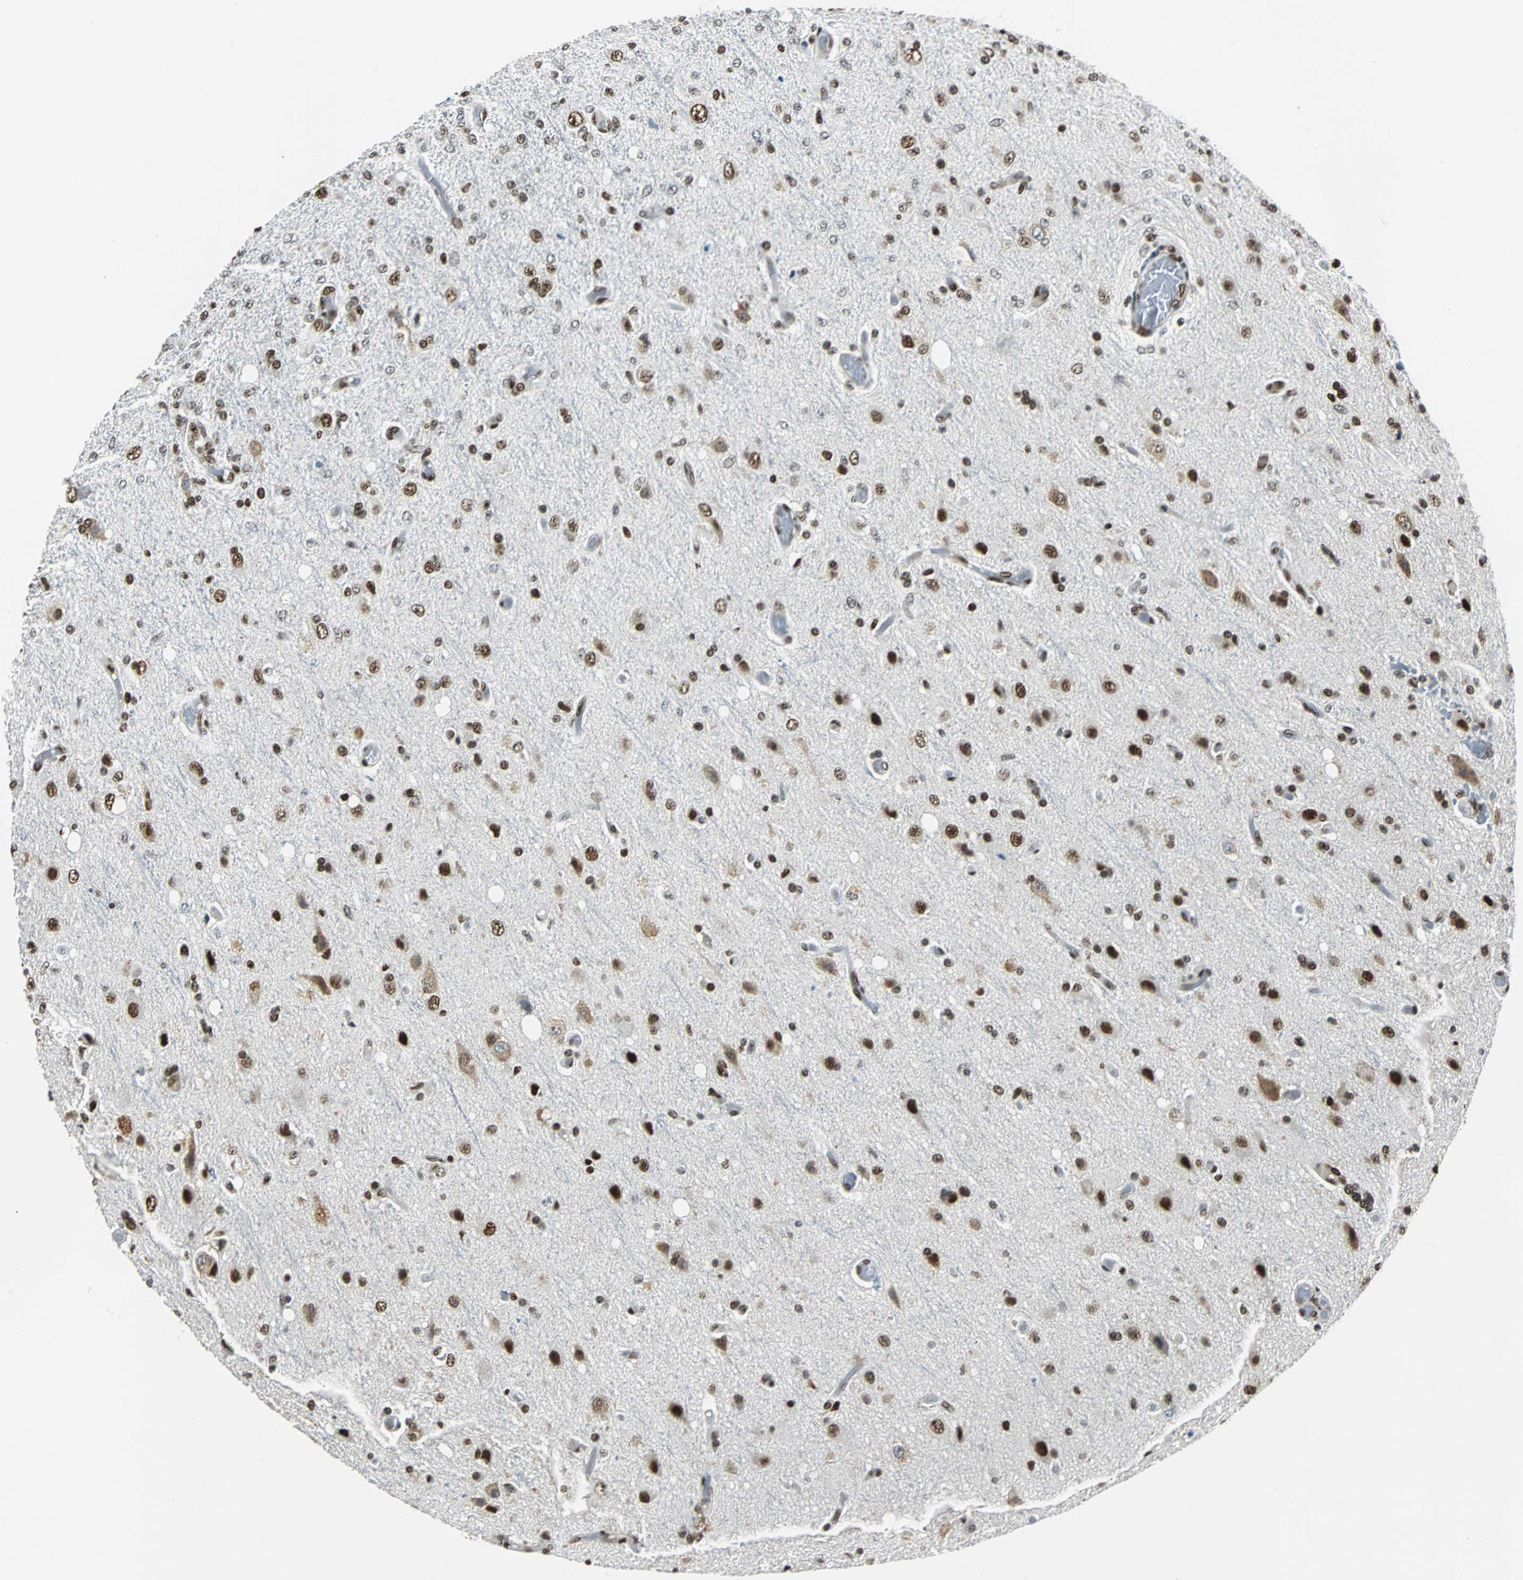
{"staining": {"intensity": "moderate", "quantity": ">75%", "location": "nuclear"}, "tissue": "glioma", "cell_type": "Tumor cells", "image_type": "cancer", "snomed": [{"axis": "morphology", "description": "Normal tissue, NOS"}, {"axis": "morphology", "description": "Glioma, malignant, High grade"}, {"axis": "topography", "description": "Cerebral cortex"}], "caption": "Immunohistochemistry (IHC) image of neoplastic tissue: malignant glioma (high-grade) stained using immunohistochemistry shows medium levels of moderate protein expression localized specifically in the nuclear of tumor cells, appearing as a nuclear brown color.", "gene": "XRCC4", "patient": {"sex": "male", "age": 77}}